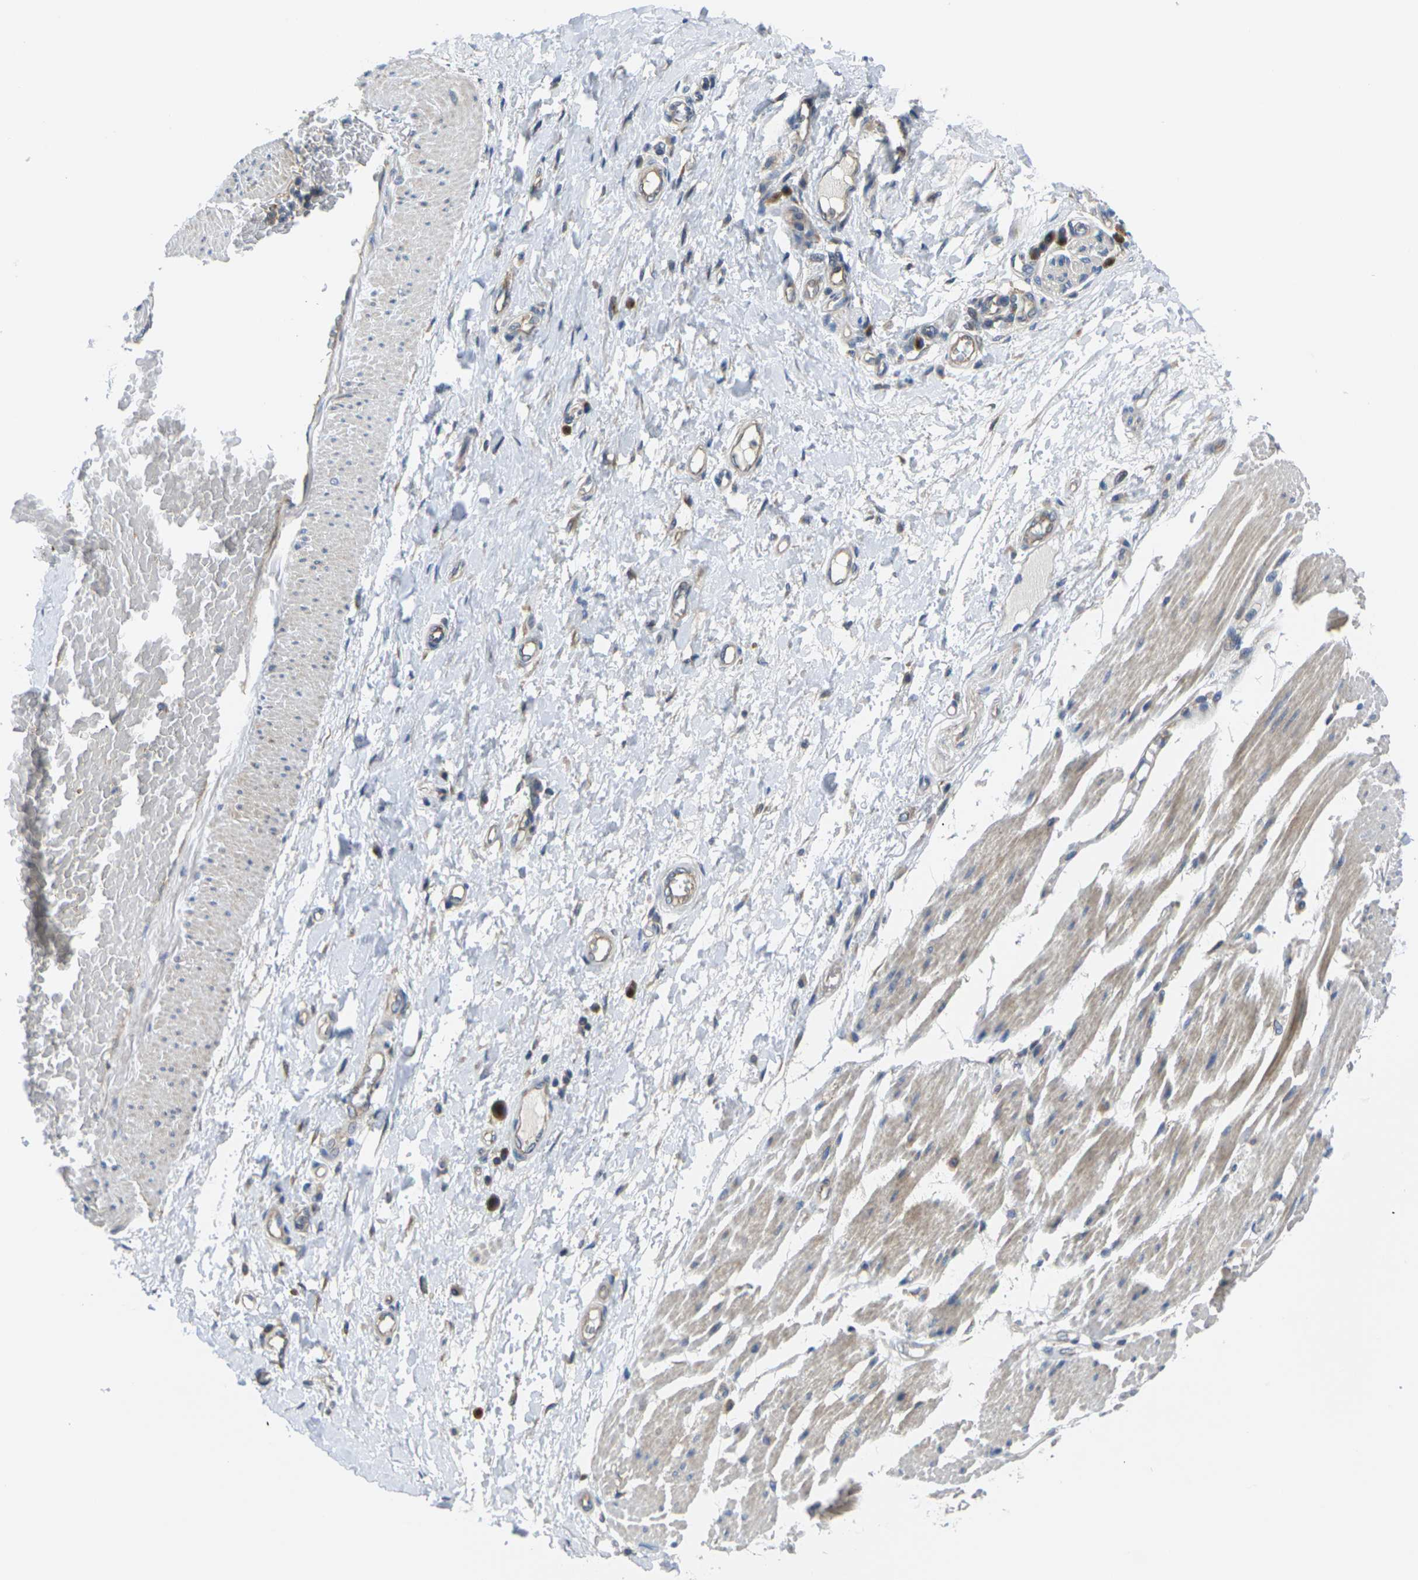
{"staining": {"intensity": "negative", "quantity": "none", "location": "none"}, "tissue": "adipose tissue", "cell_type": "Adipocytes", "image_type": "normal", "snomed": [{"axis": "morphology", "description": "Normal tissue, NOS"}, {"axis": "morphology", "description": "Adenocarcinoma, NOS"}, {"axis": "topography", "description": "Esophagus"}], "caption": "The histopathology image reveals no significant positivity in adipocytes of adipose tissue.", "gene": "TMCC2", "patient": {"sex": "male", "age": 62}}